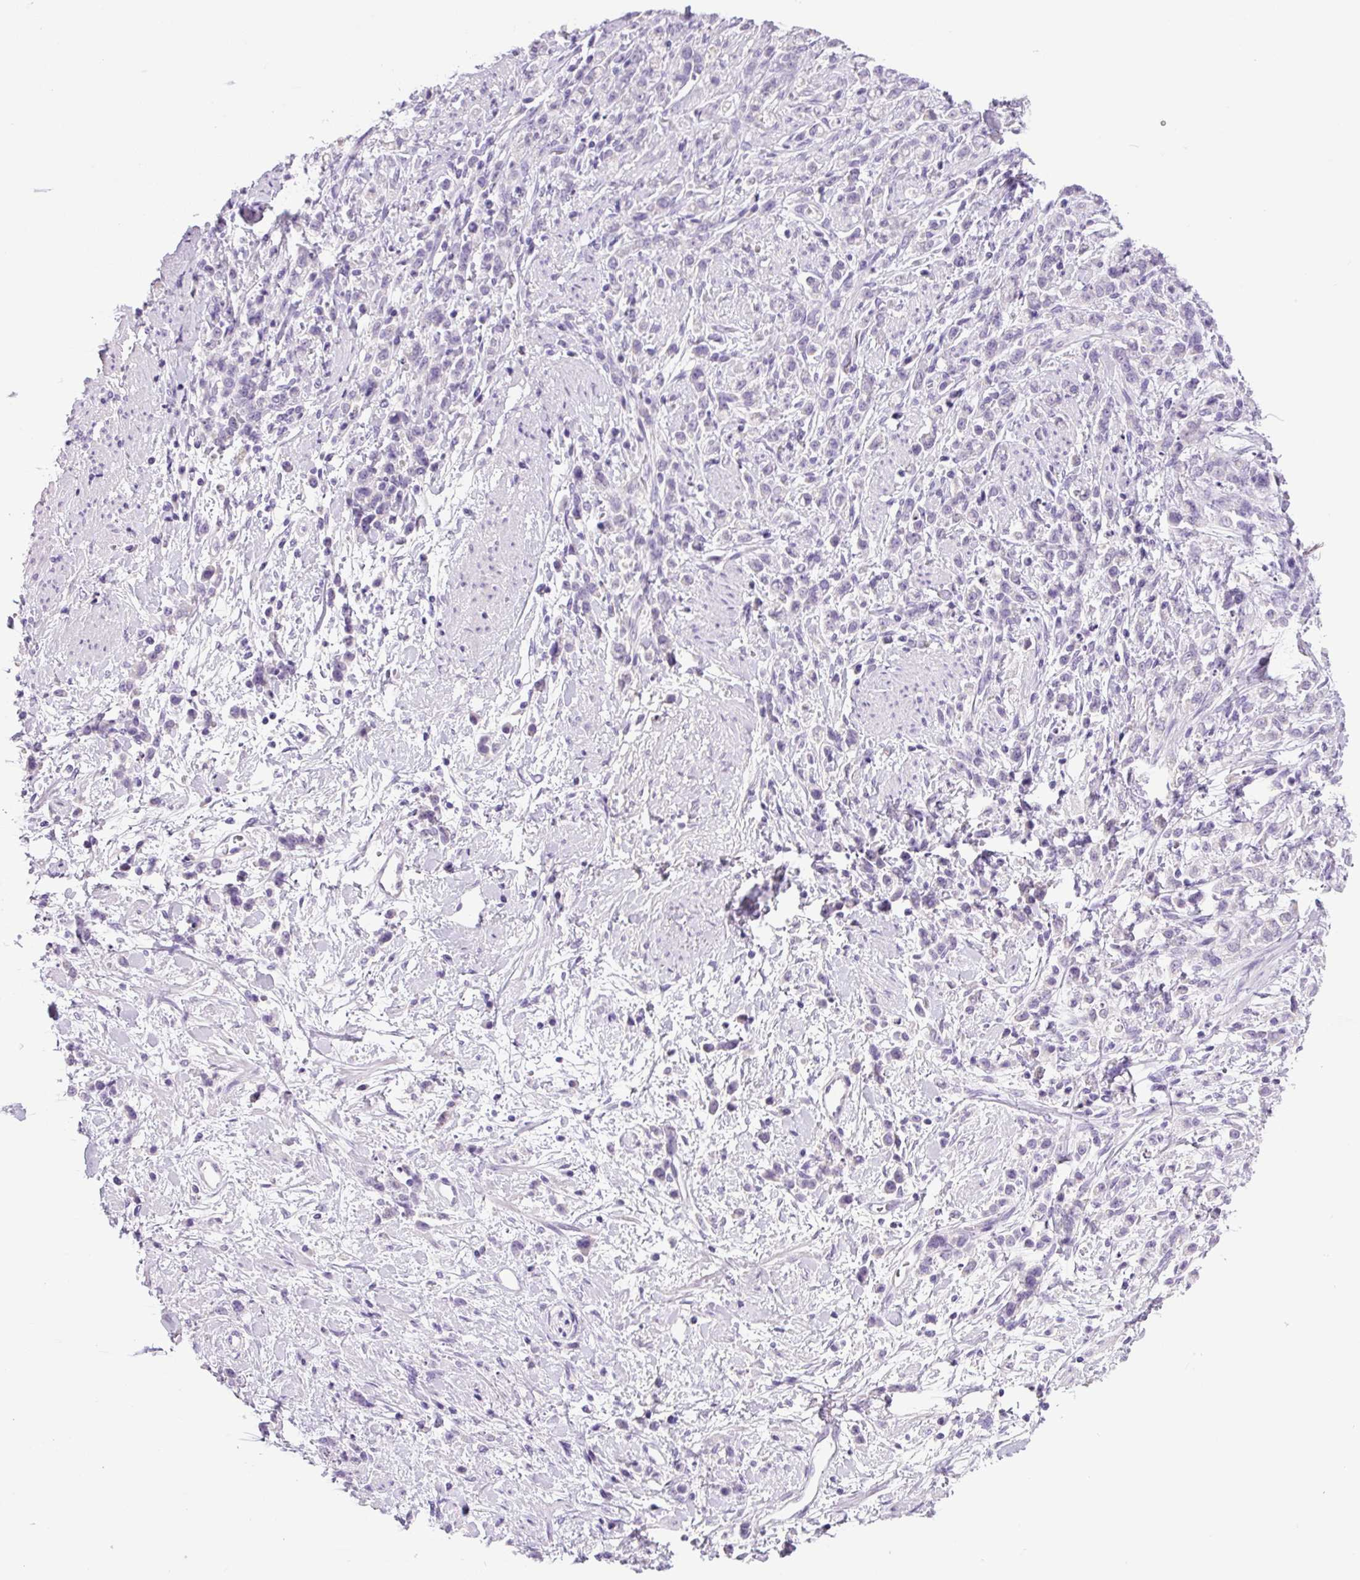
{"staining": {"intensity": "negative", "quantity": "none", "location": "none"}, "tissue": "stomach cancer", "cell_type": "Tumor cells", "image_type": "cancer", "snomed": [{"axis": "morphology", "description": "Adenocarcinoma, NOS"}, {"axis": "topography", "description": "Stomach"}], "caption": "Tumor cells show no significant positivity in stomach cancer.", "gene": "CHGA", "patient": {"sex": "female", "age": 60}}